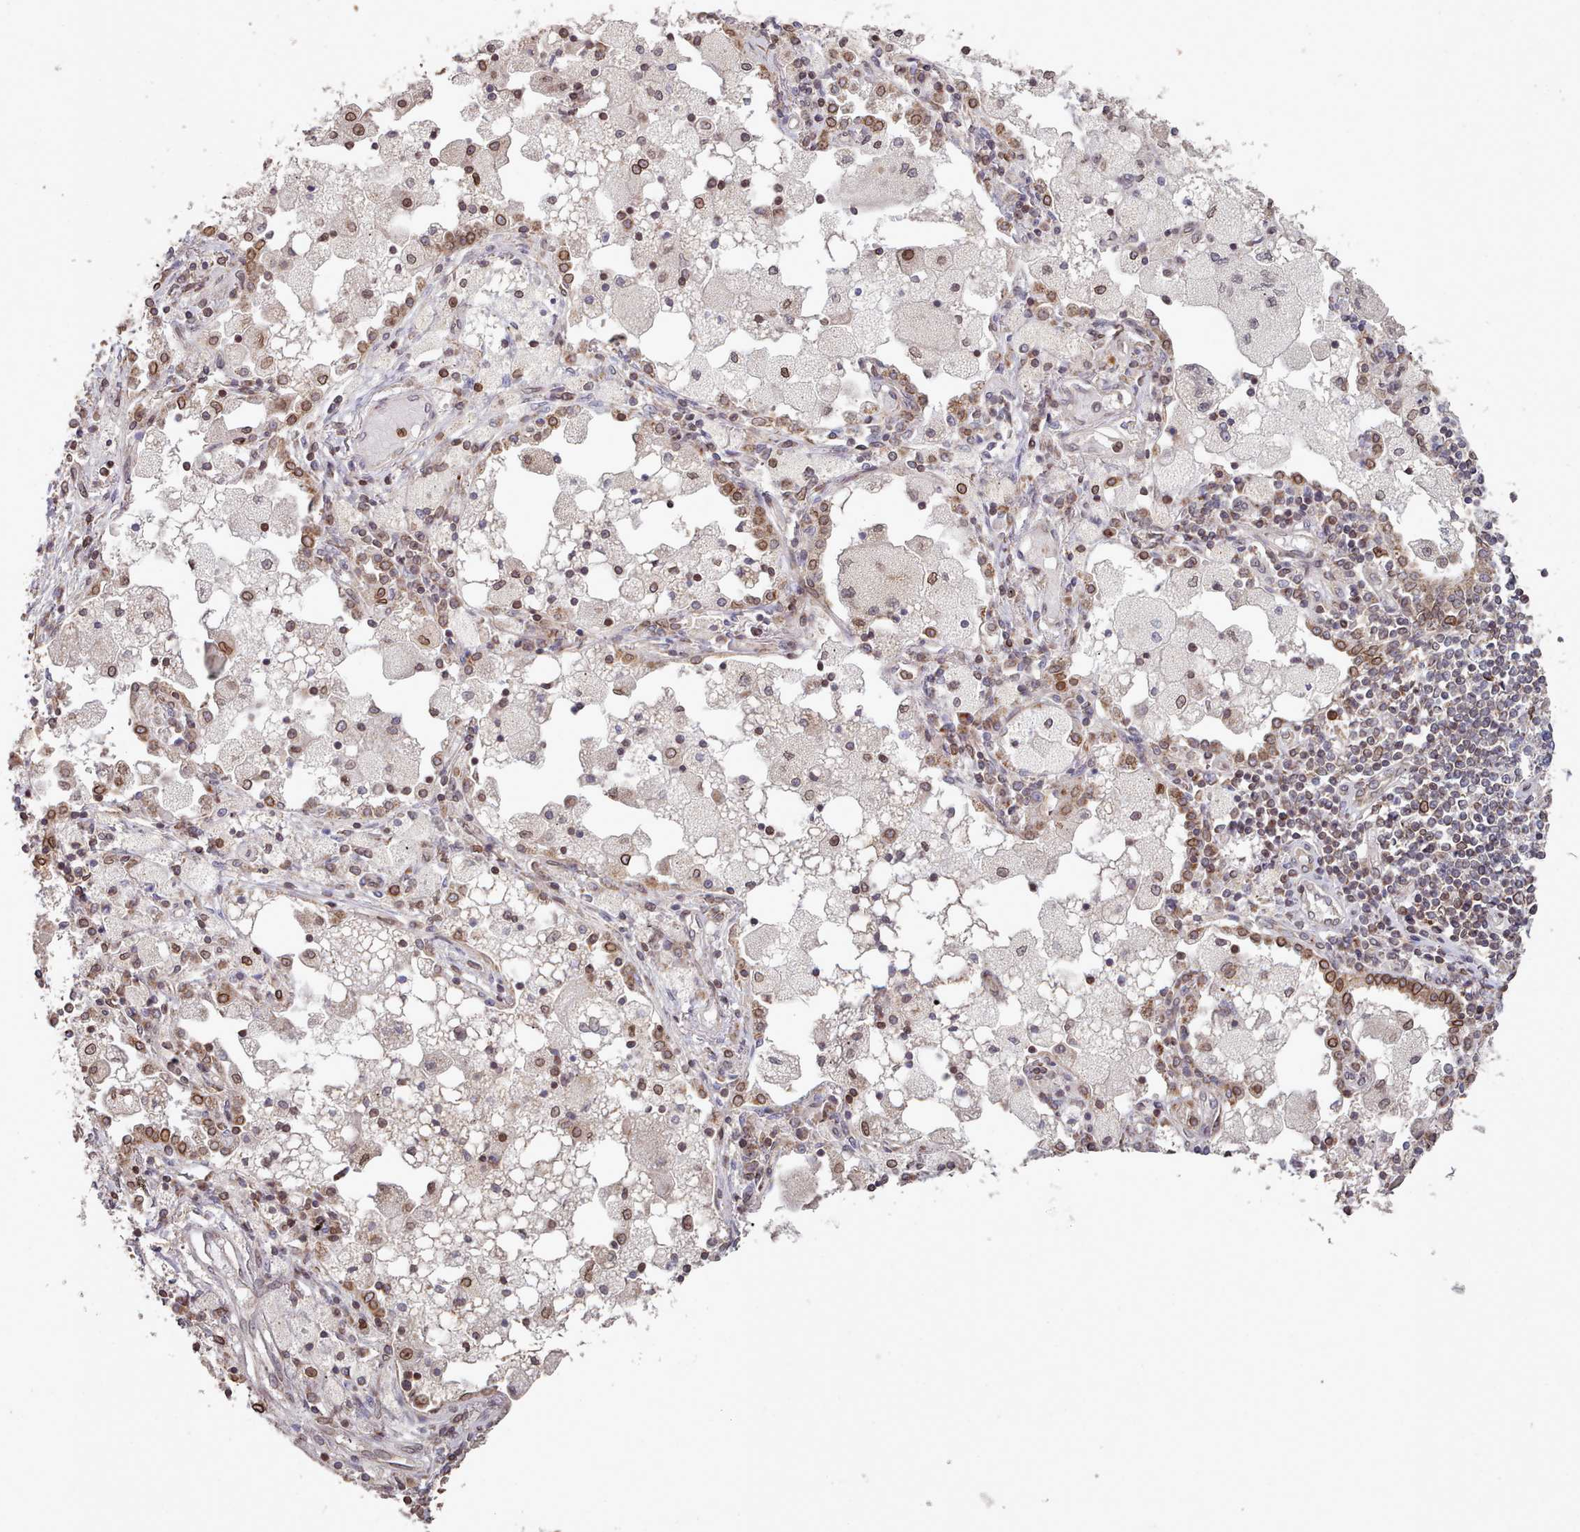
{"staining": {"intensity": "moderate", "quantity": ">75%", "location": "cytoplasmic/membranous,nuclear"}, "tissue": "lung cancer", "cell_type": "Tumor cells", "image_type": "cancer", "snomed": [{"axis": "morphology", "description": "Squamous cell carcinoma, NOS"}, {"axis": "topography", "description": "Lung"}], "caption": "This is an image of immunohistochemistry staining of lung cancer (squamous cell carcinoma), which shows moderate positivity in the cytoplasmic/membranous and nuclear of tumor cells.", "gene": "TOR1AIP1", "patient": {"sex": "male", "age": 65}}